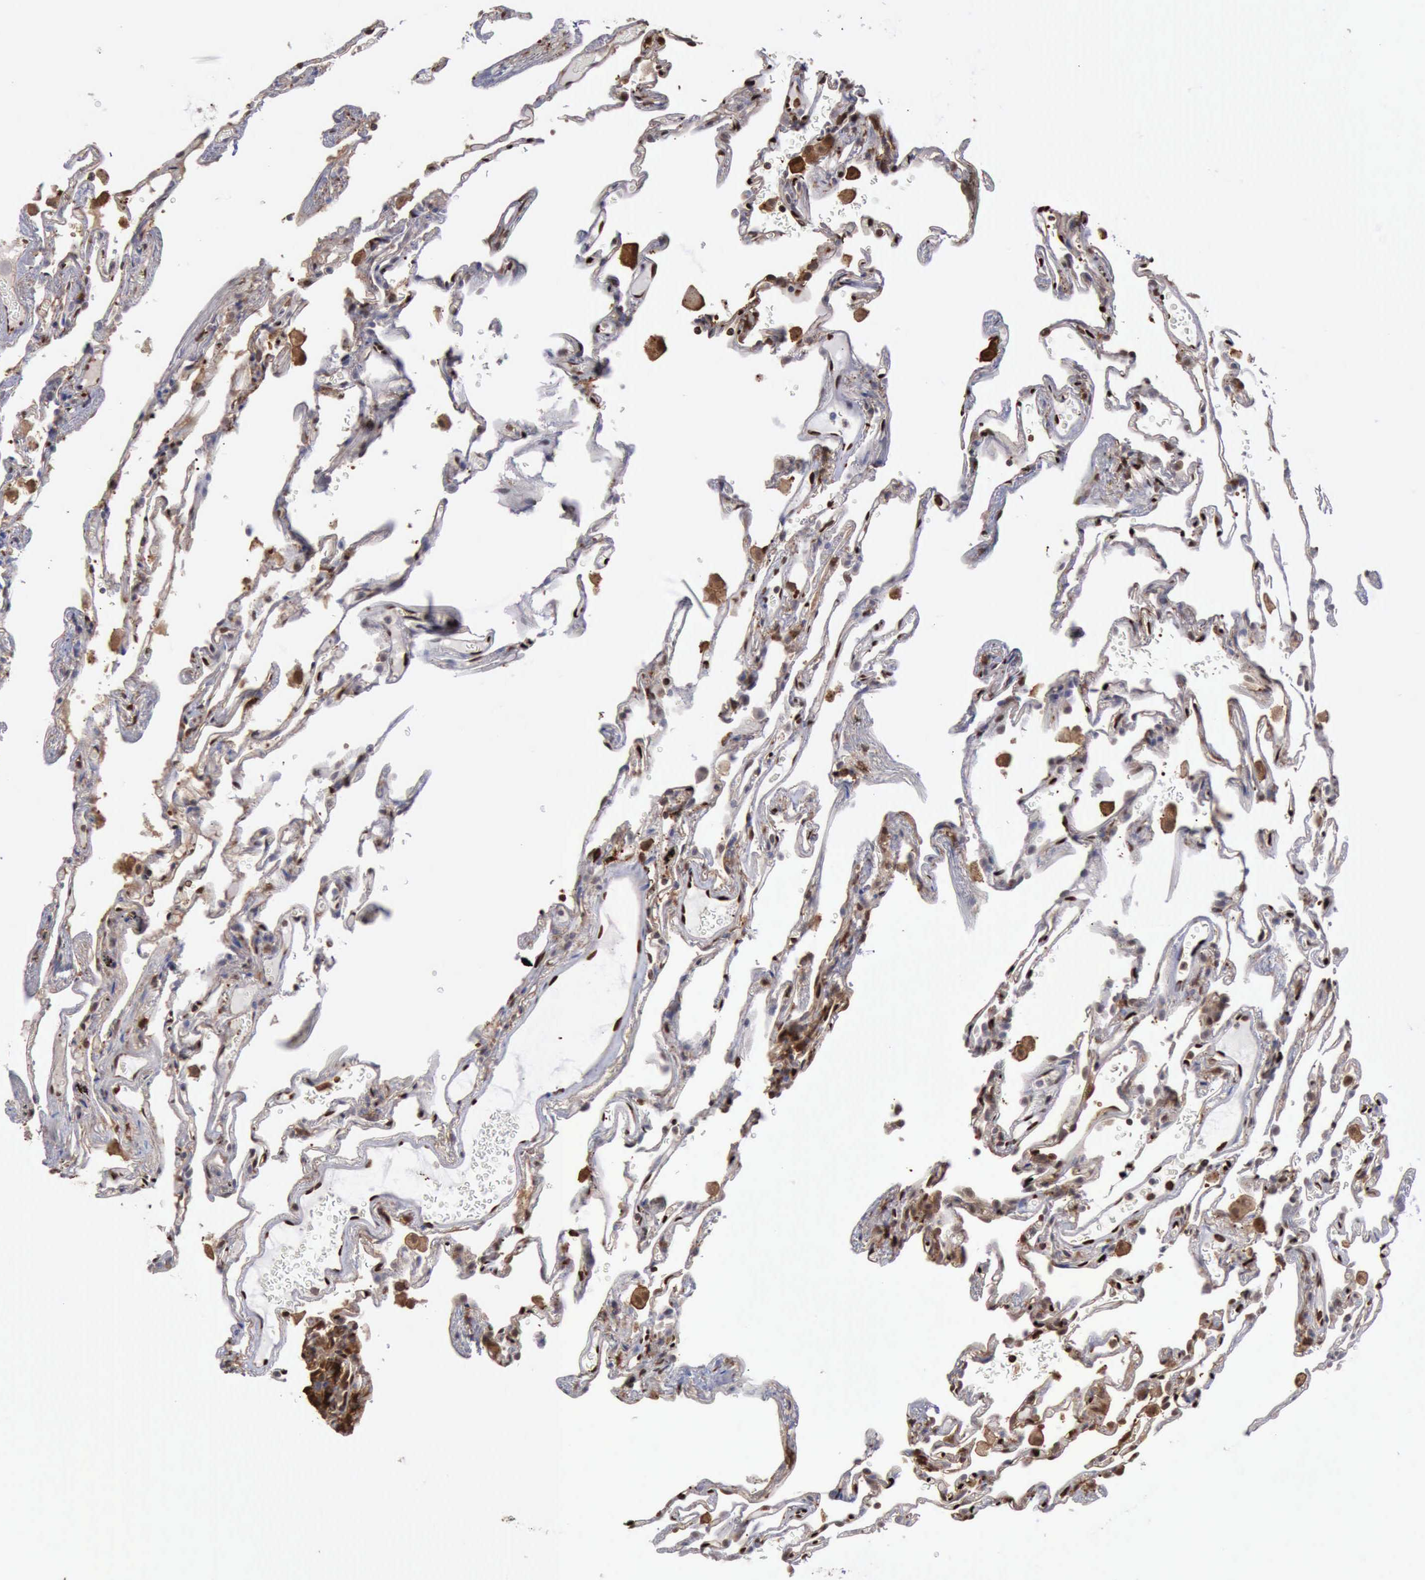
{"staining": {"intensity": "negative", "quantity": "none", "location": "none"}, "tissue": "lung", "cell_type": "Alveolar cells", "image_type": "normal", "snomed": [{"axis": "morphology", "description": "Normal tissue, NOS"}, {"axis": "morphology", "description": "Inflammation, NOS"}, {"axis": "topography", "description": "Lung"}], "caption": "Unremarkable lung was stained to show a protein in brown. There is no significant staining in alveolar cells. (DAB (3,3'-diaminobenzidine) immunohistochemistry (IHC) with hematoxylin counter stain).", "gene": "STAT1", "patient": {"sex": "male", "age": 69}}